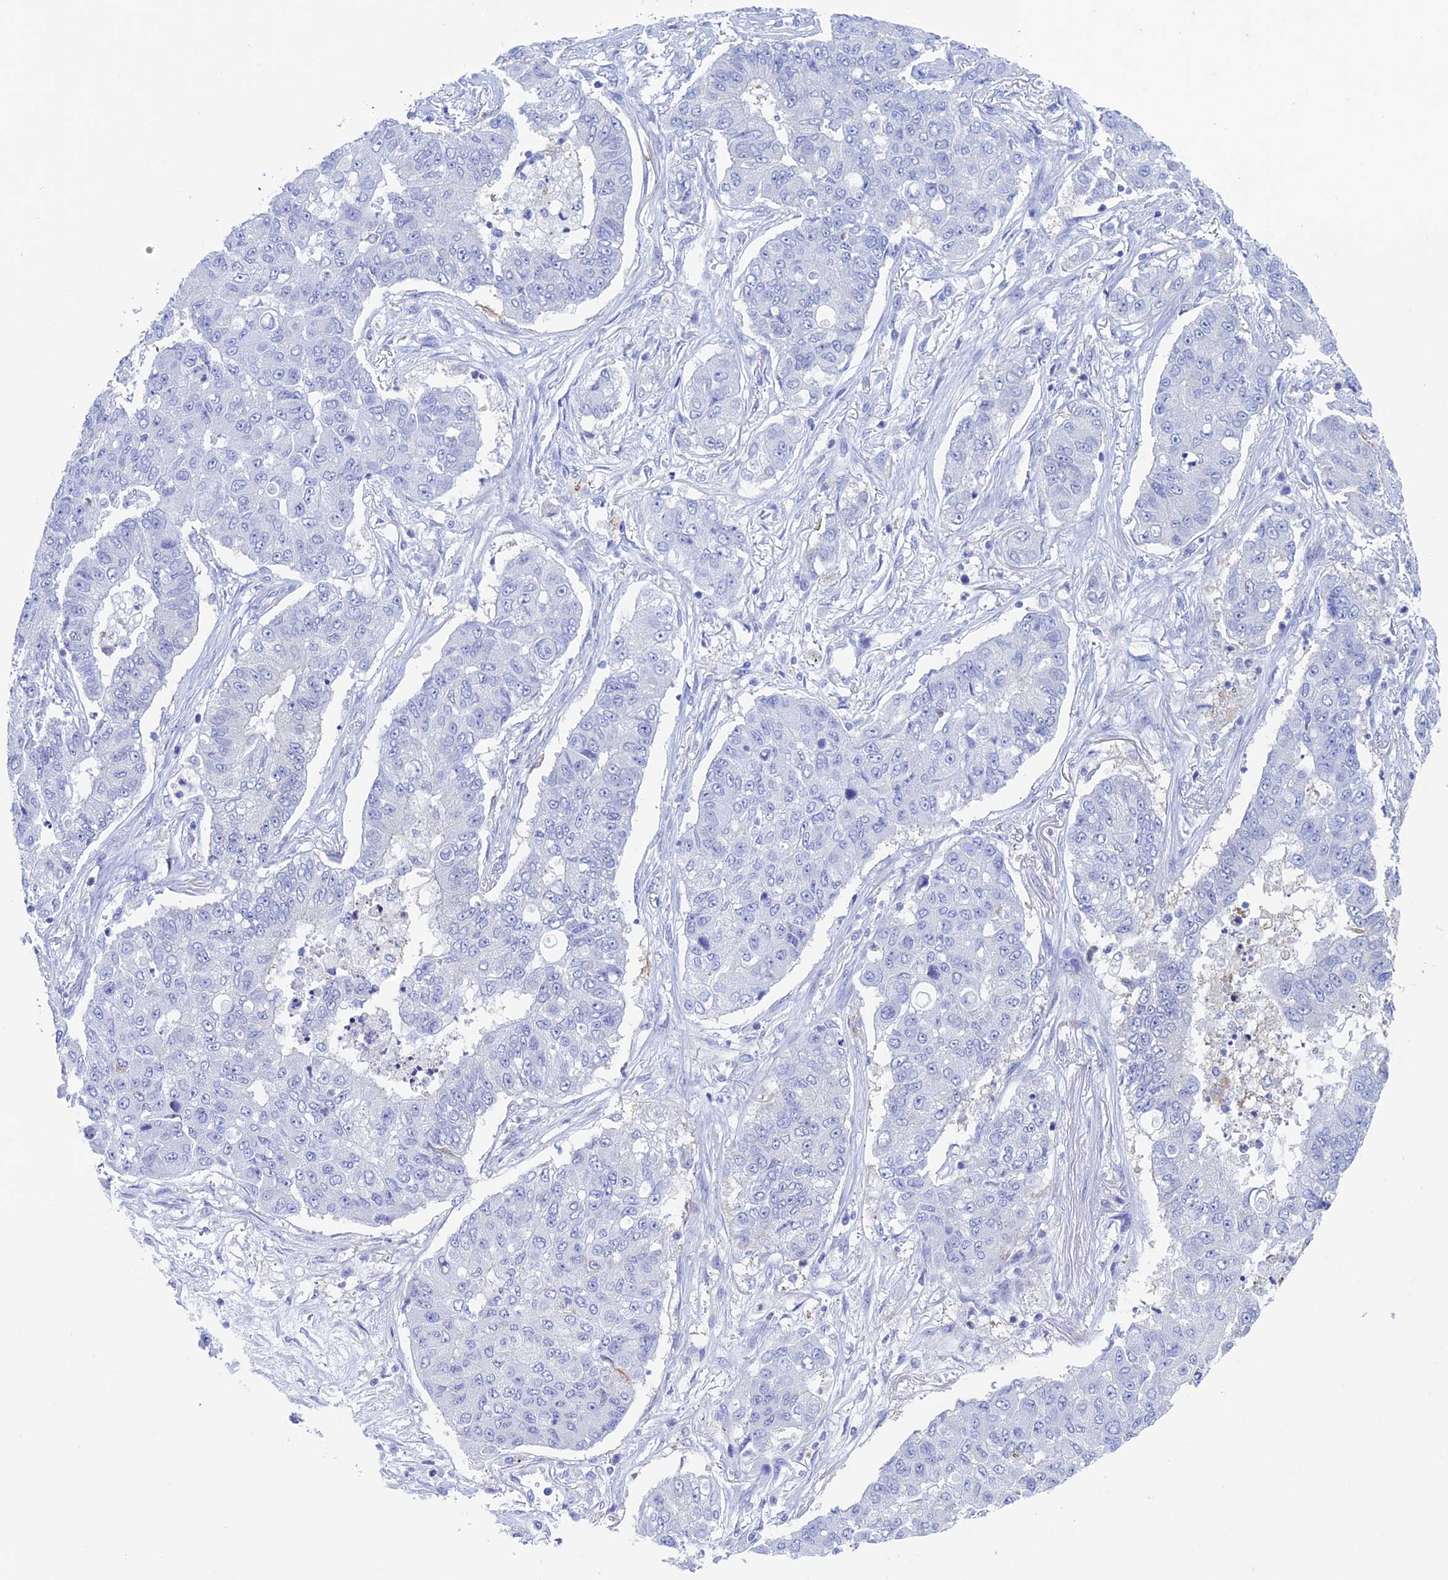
{"staining": {"intensity": "negative", "quantity": "none", "location": "none"}, "tissue": "lung cancer", "cell_type": "Tumor cells", "image_type": "cancer", "snomed": [{"axis": "morphology", "description": "Squamous cell carcinoma, NOS"}, {"axis": "topography", "description": "Lung"}], "caption": "An immunohistochemistry image of lung cancer (squamous cell carcinoma) is shown. There is no staining in tumor cells of lung cancer (squamous cell carcinoma).", "gene": "KCNK17", "patient": {"sex": "male", "age": 74}}